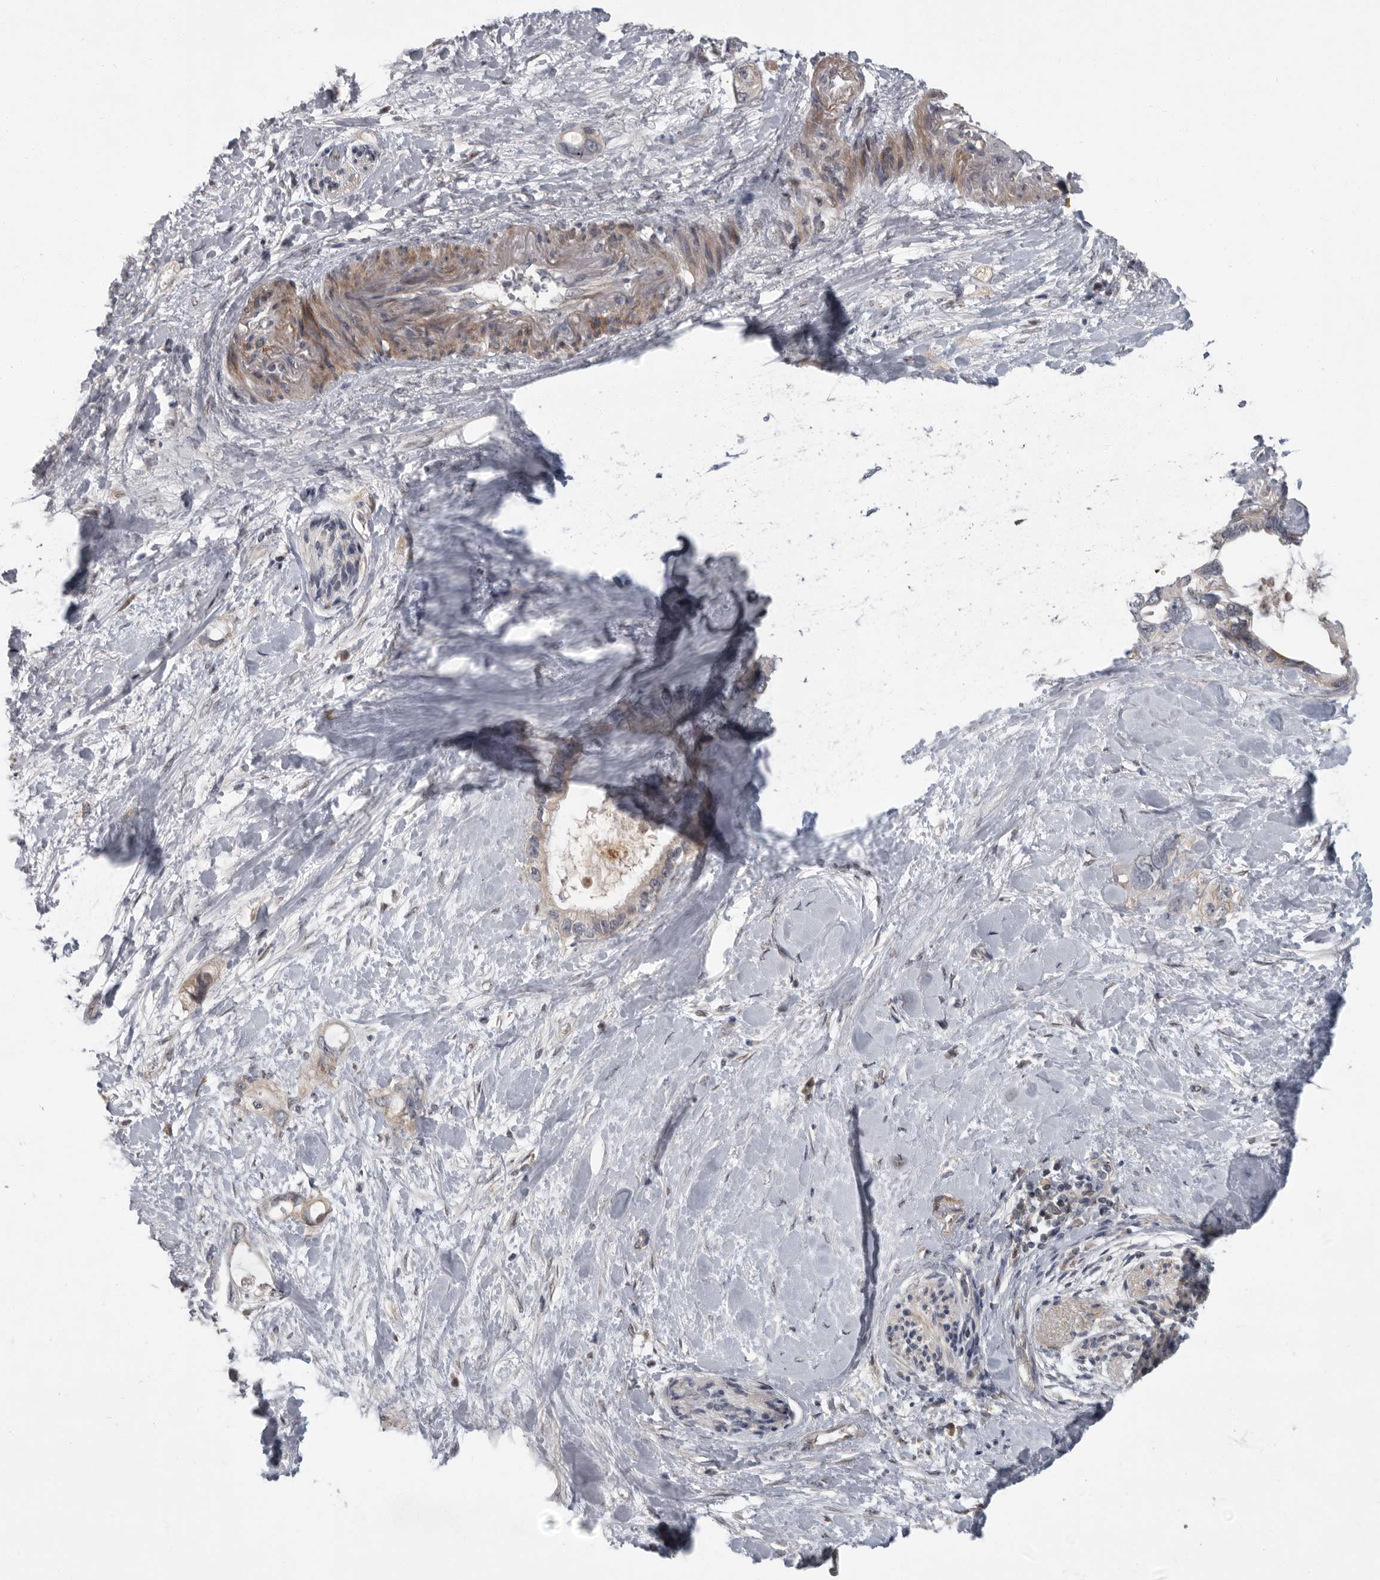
{"staining": {"intensity": "weak", "quantity": "25%-75%", "location": "cytoplasmic/membranous"}, "tissue": "pancreatic cancer", "cell_type": "Tumor cells", "image_type": "cancer", "snomed": [{"axis": "morphology", "description": "Adenocarcinoma, NOS"}, {"axis": "topography", "description": "Pancreas"}], "caption": "Pancreatic cancer stained with immunohistochemistry reveals weak cytoplasmic/membranous expression in about 25%-75% of tumor cells.", "gene": "PDE7A", "patient": {"sex": "female", "age": 56}}